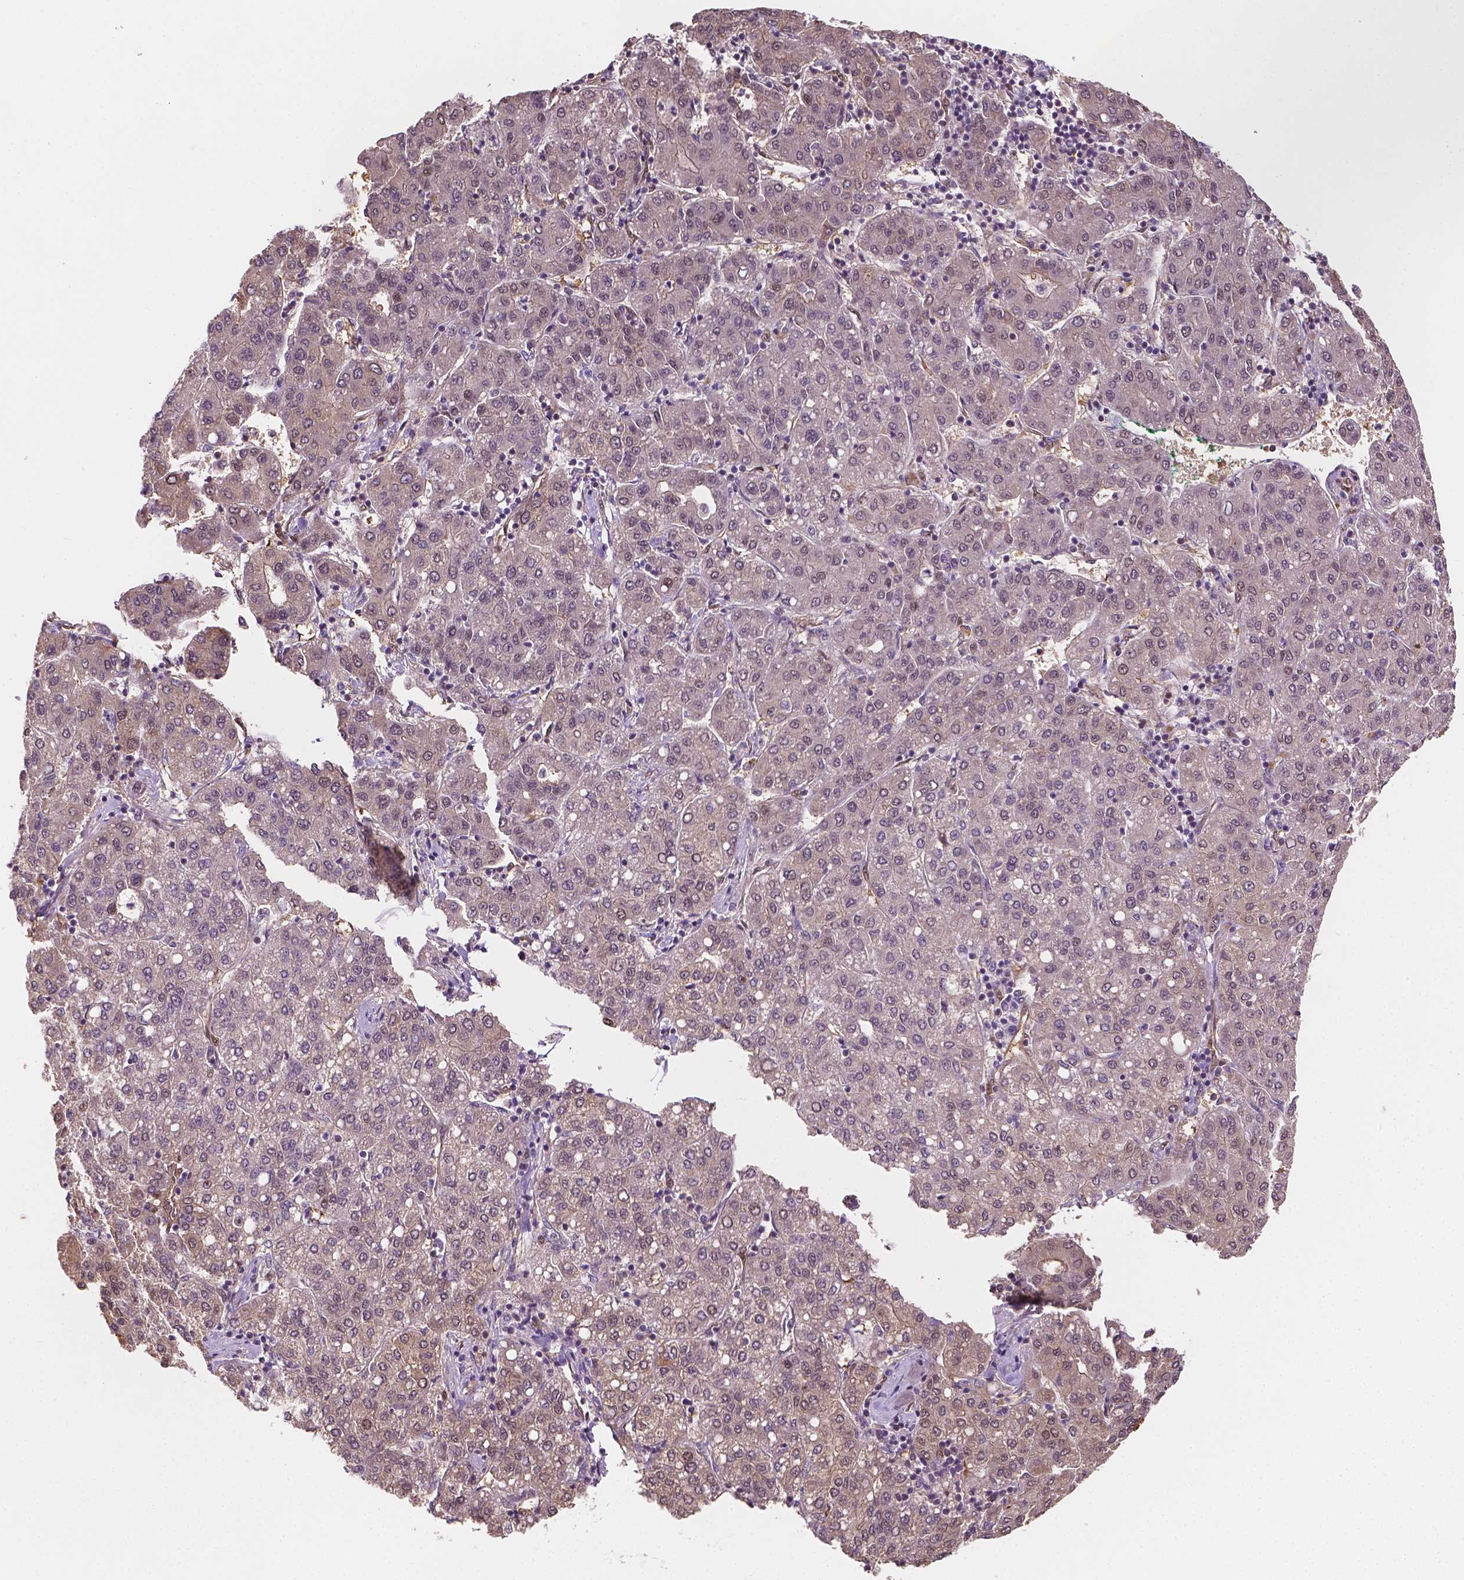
{"staining": {"intensity": "negative", "quantity": "none", "location": "none"}, "tissue": "liver cancer", "cell_type": "Tumor cells", "image_type": "cancer", "snomed": [{"axis": "morphology", "description": "Carcinoma, Hepatocellular, NOS"}, {"axis": "topography", "description": "Liver"}], "caption": "Immunohistochemistry (IHC) micrograph of liver cancer (hepatocellular carcinoma) stained for a protein (brown), which displays no positivity in tumor cells.", "gene": "YAP1", "patient": {"sex": "male", "age": 65}}